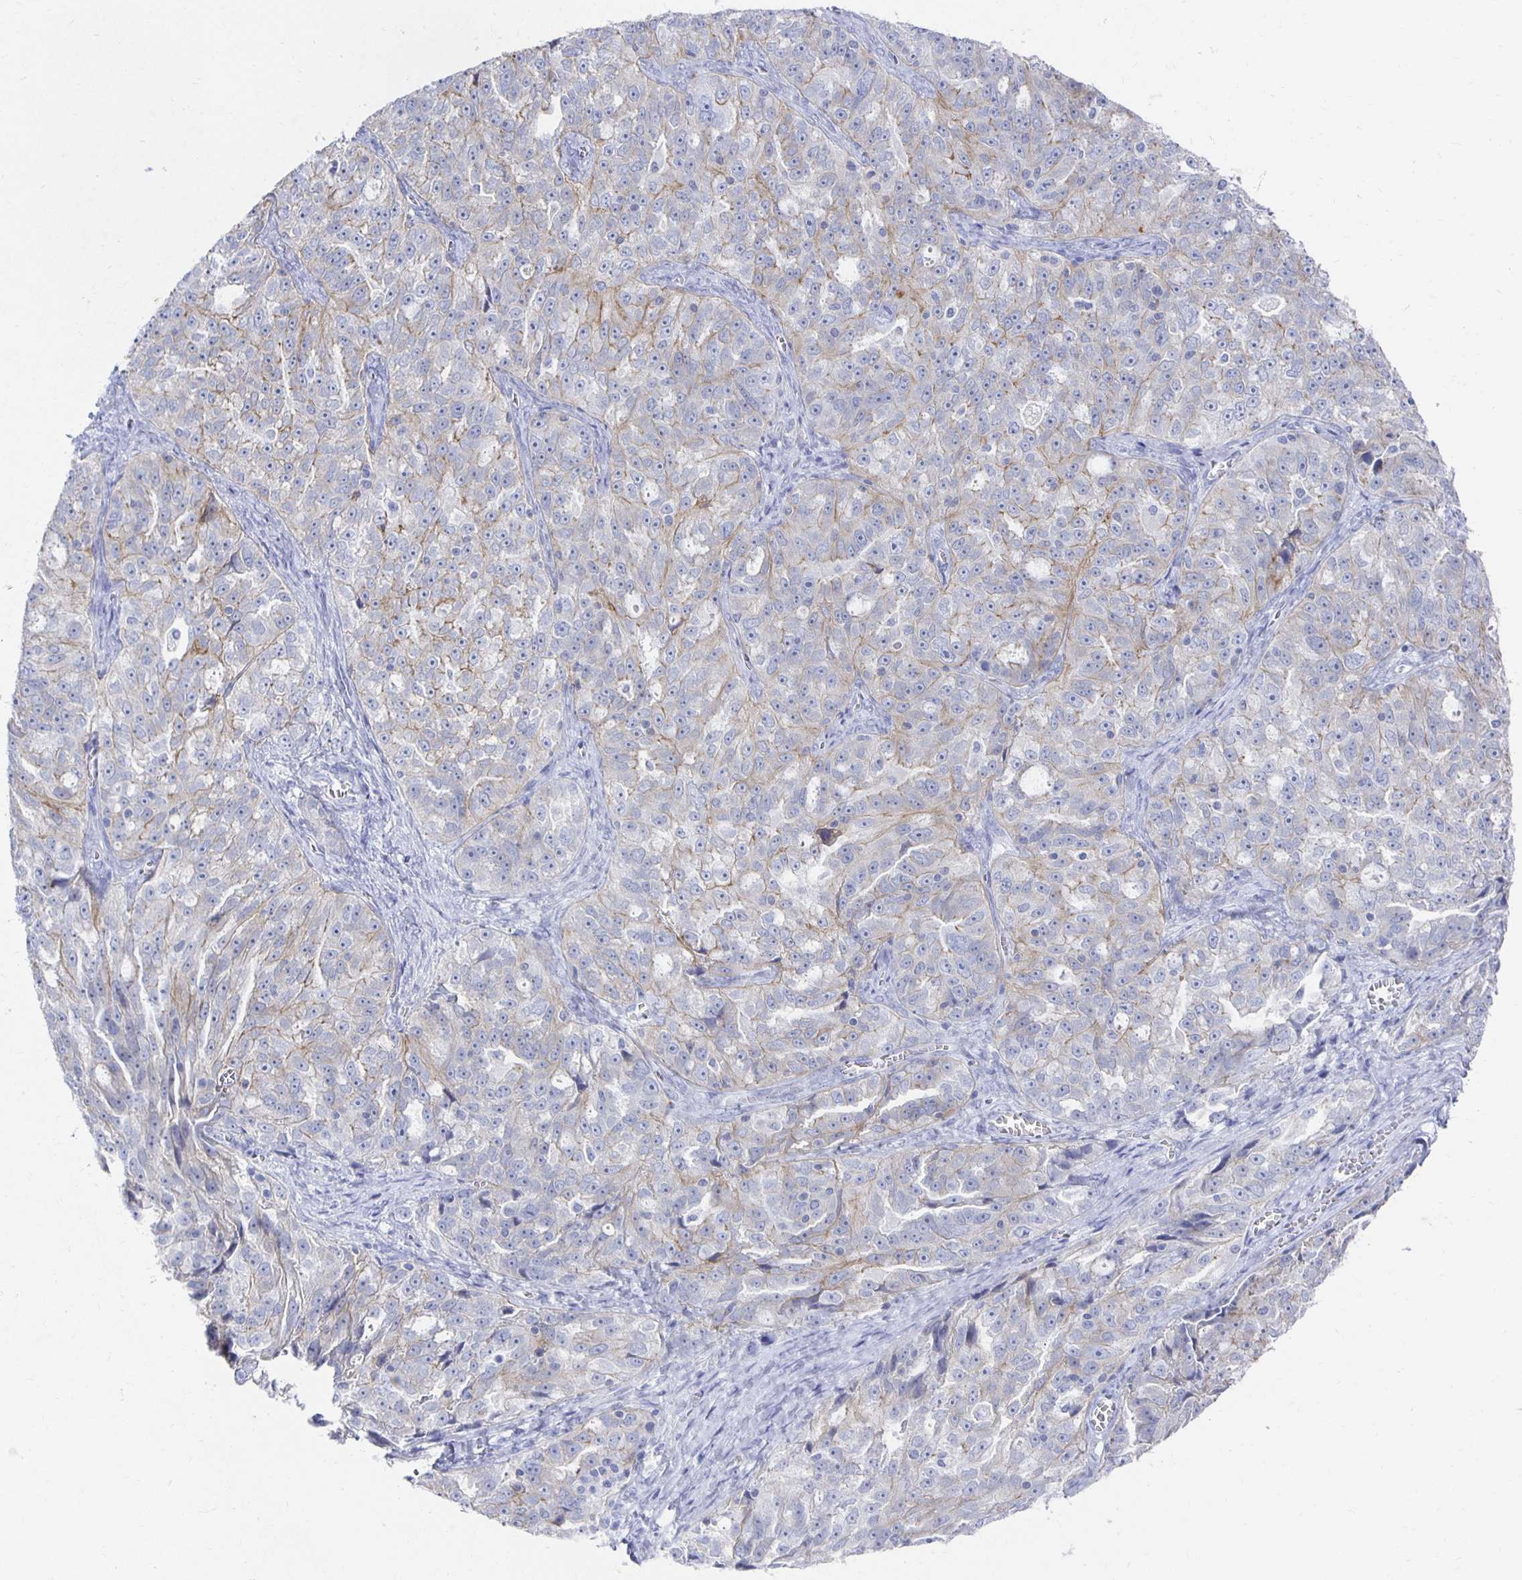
{"staining": {"intensity": "weak", "quantity": "<25%", "location": "cytoplasmic/membranous"}, "tissue": "ovarian cancer", "cell_type": "Tumor cells", "image_type": "cancer", "snomed": [{"axis": "morphology", "description": "Cystadenocarcinoma, serous, NOS"}, {"axis": "topography", "description": "Ovary"}], "caption": "DAB immunohistochemical staining of human ovarian serous cystadenocarcinoma demonstrates no significant staining in tumor cells.", "gene": "PRDM7", "patient": {"sex": "female", "age": 51}}